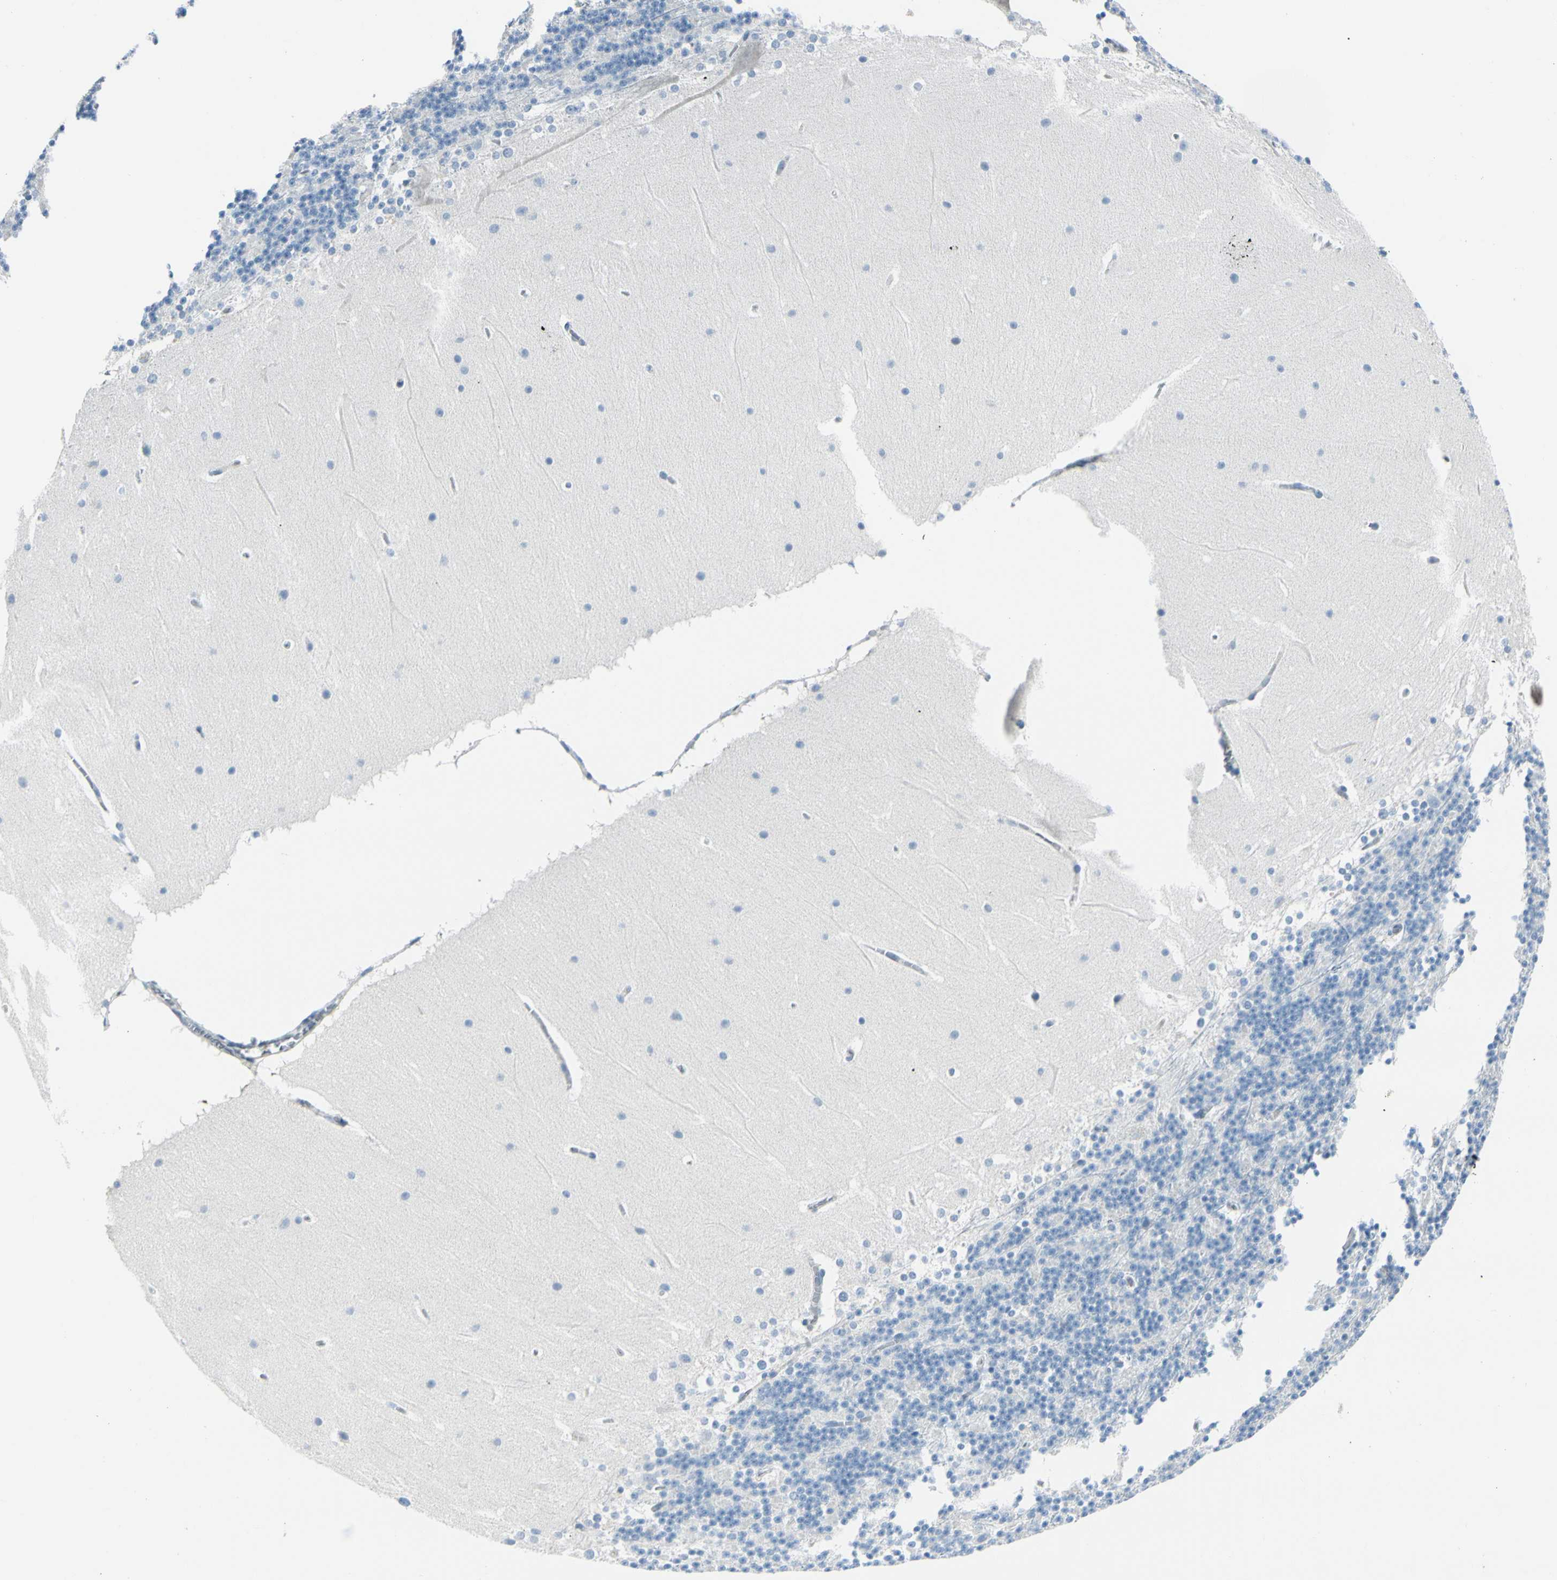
{"staining": {"intensity": "negative", "quantity": "none", "location": "none"}, "tissue": "cerebellum", "cell_type": "Cells in granular layer", "image_type": "normal", "snomed": [{"axis": "morphology", "description": "Normal tissue, NOS"}, {"axis": "topography", "description": "Cerebellum"}], "caption": "The micrograph demonstrates no significant positivity in cells in granular layer of cerebellum.", "gene": "TRAF1", "patient": {"sex": "female", "age": 19}}